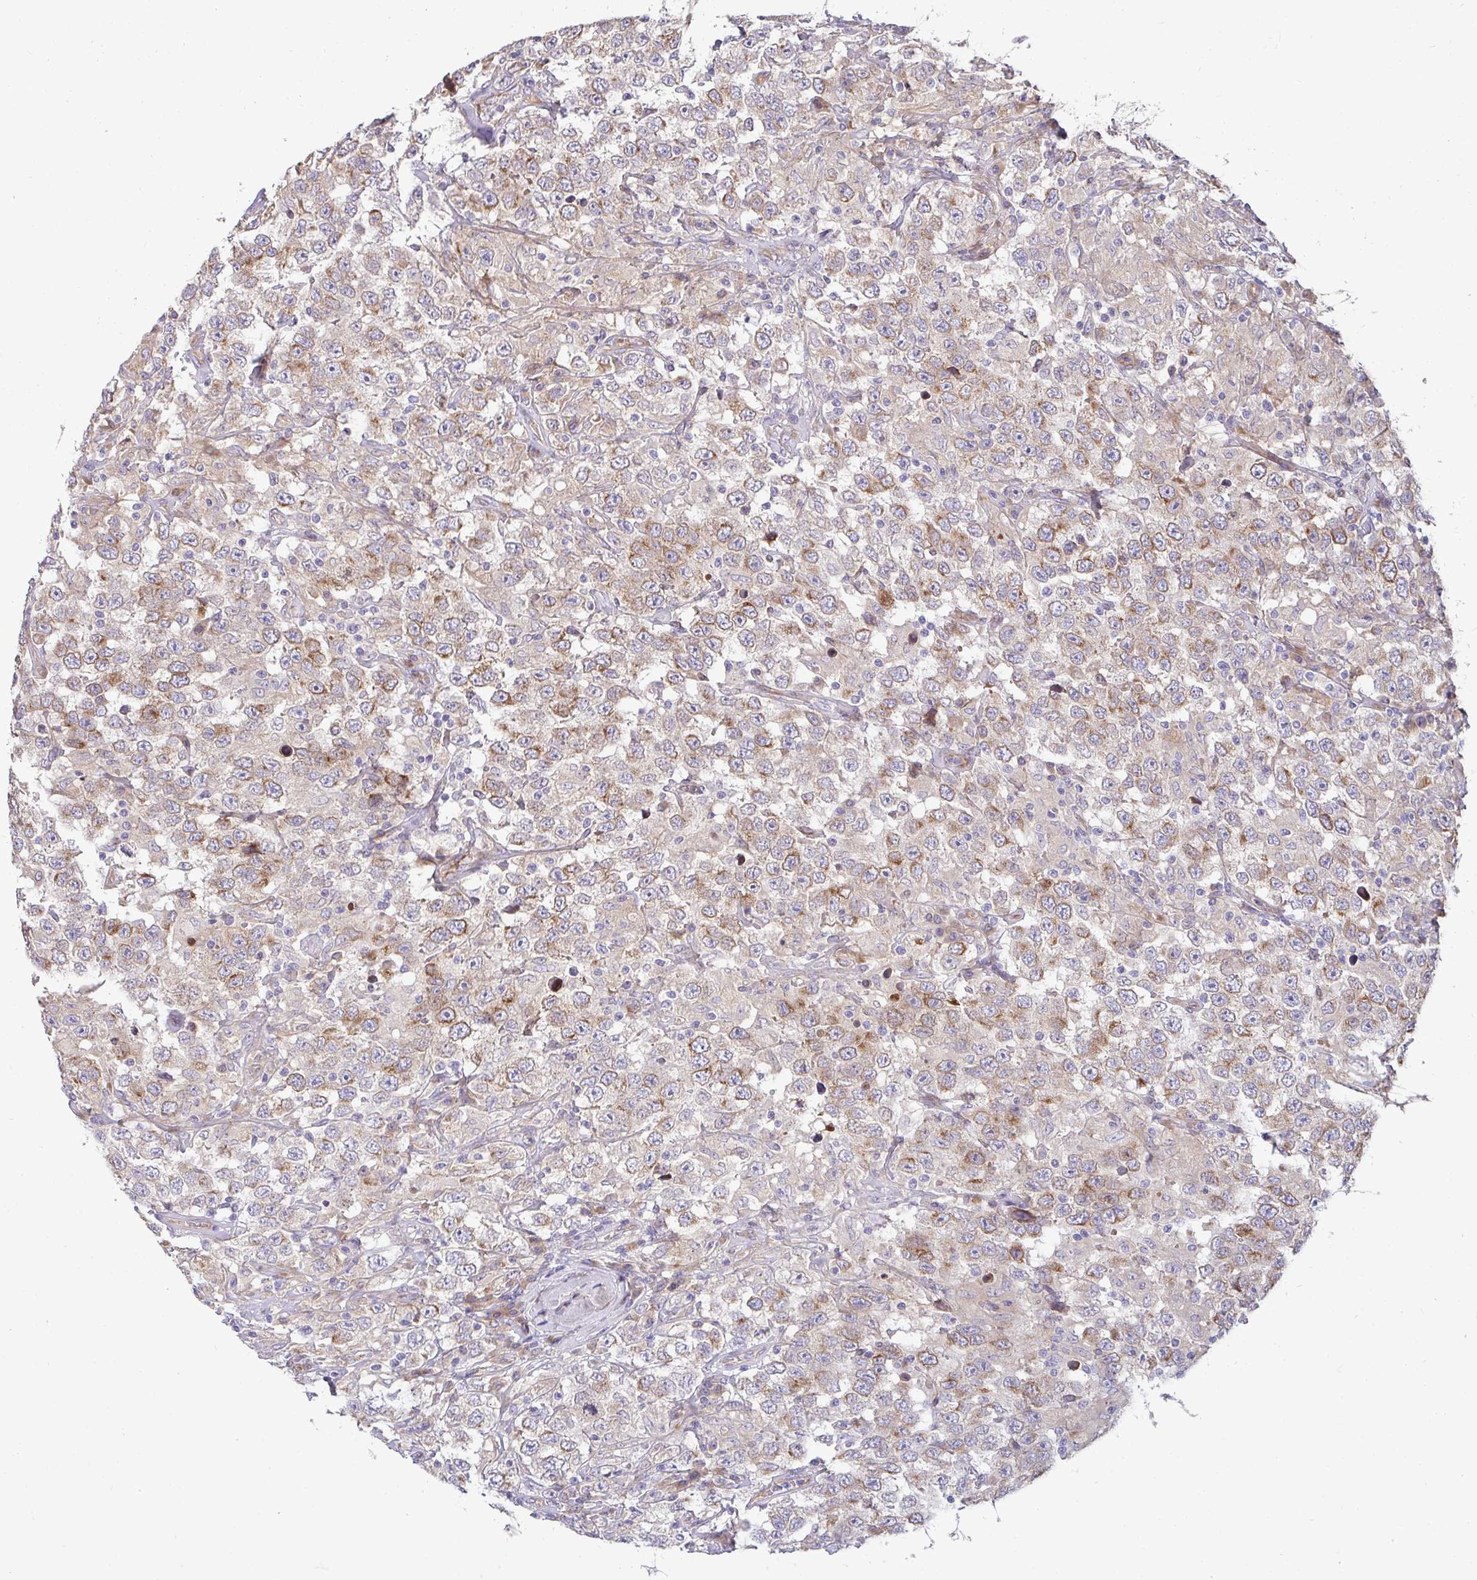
{"staining": {"intensity": "moderate", "quantity": "25%-75%", "location": "cytoplasmic/membranous"}, "tissue": "testis cancer", "cell_type": "Tumor cells", "image_type": "cancer", "snomed": [{"axis": "morphology", "description": "Seminoma, NOS"}, {"axis": "topography", "description": "Testis"}], "caption": "Testis cancer (seminoma) stained with a brown dye displays moderate cytoplasmic/membranous positive expression in about 25%-75% of tumor cells.", "gene": "SH2D1B", "patient": {"sex": "male", "age": 41}}